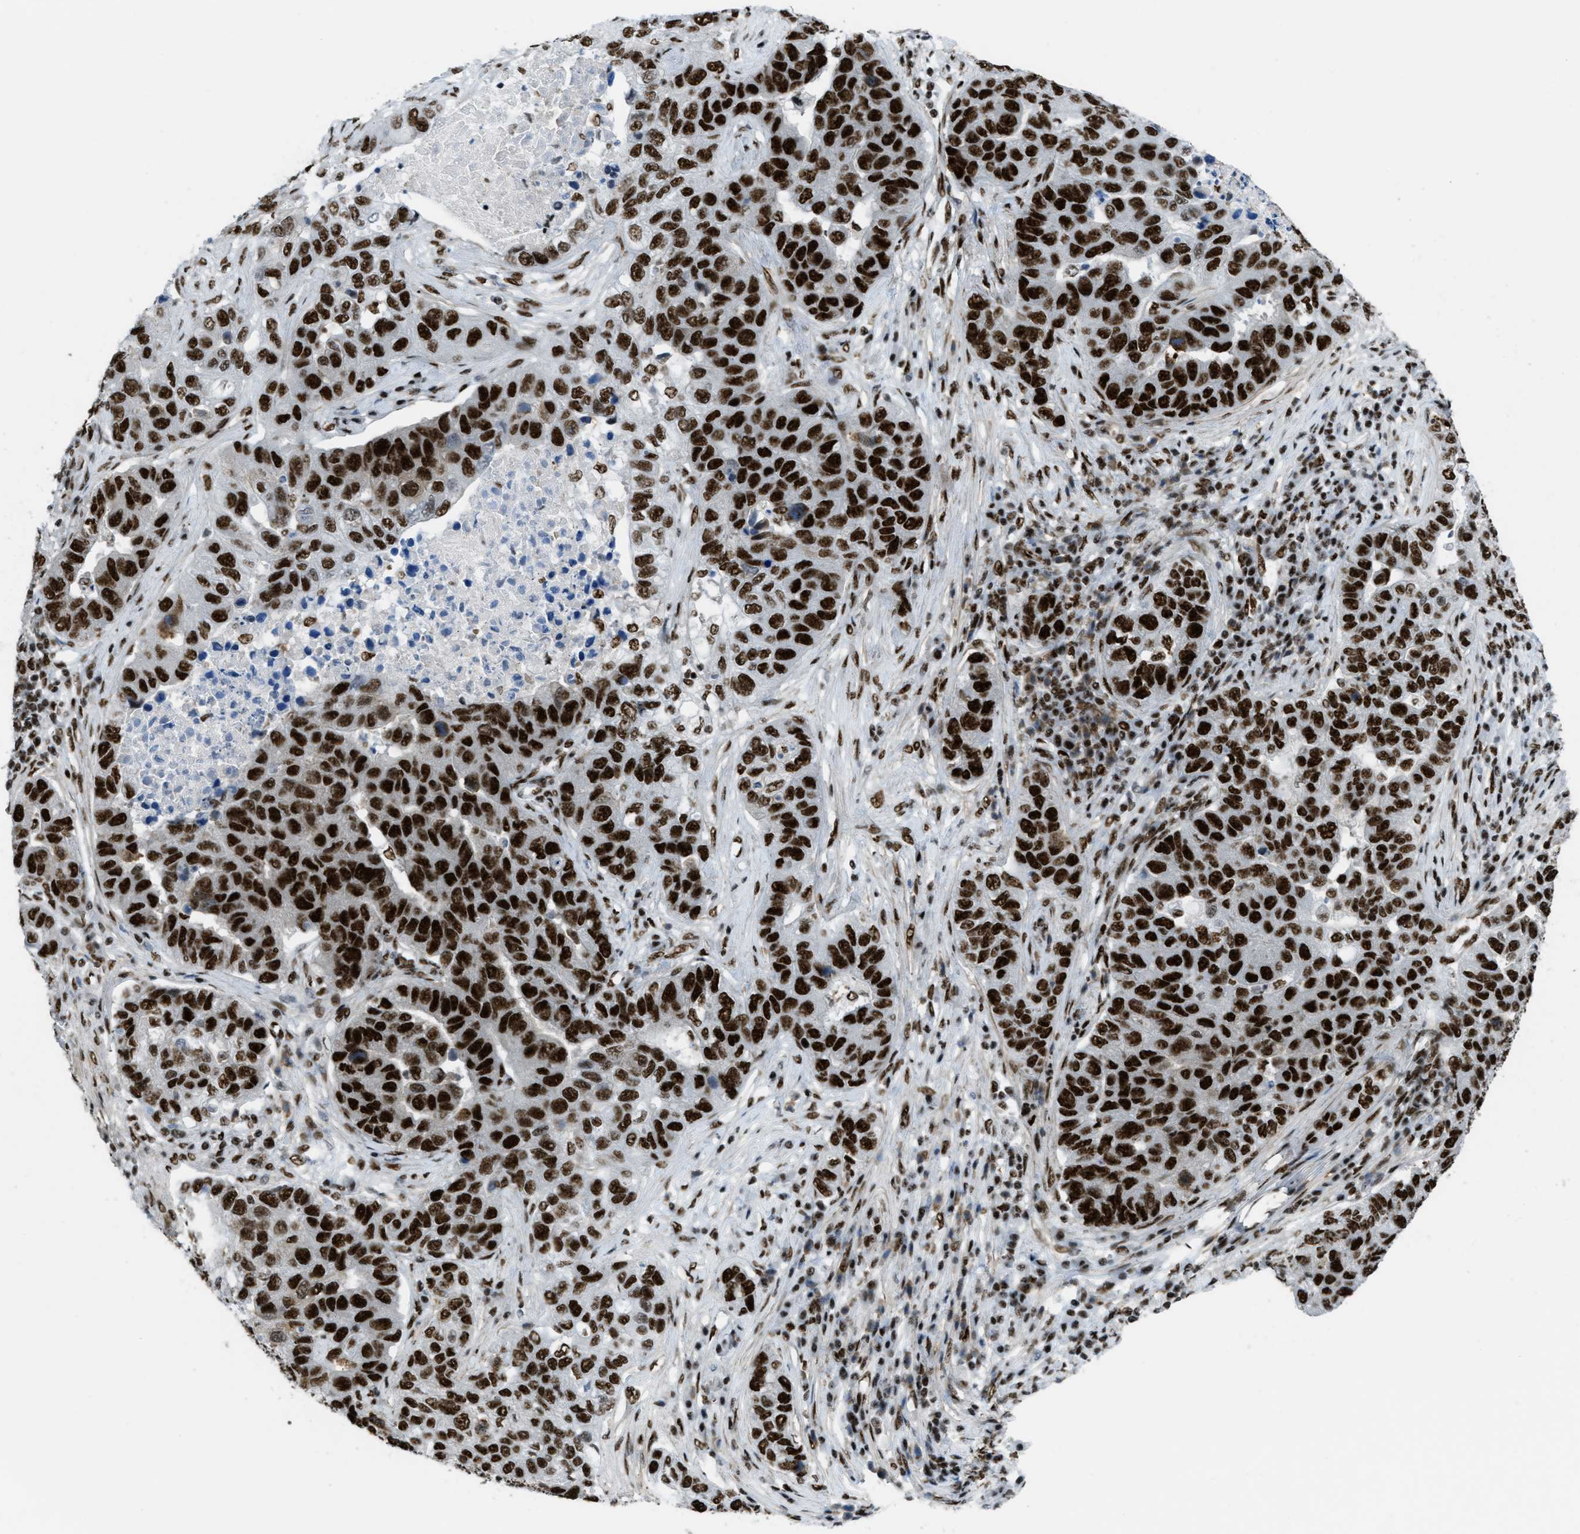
{"staining": {"intensity": "strong", "quantity": ">75%", "location": "nuclear"}, "tissue": "pancreatic cancer", "cell_type": "Tumor cells", "image_type": "cancer", "snomed": [{"axis": "morphology", "description": "Adenocarcinoma, NOS"}, {"axis": "topography", "description": "Pancreas"}], "caption": "Immunohistochemistry (DAB (3,3'-diaminobenzidine)) staining of human pancreatic cancer shows strong nuclear protein staining in approximately >75% of tumor cells.", "gene": "ZNF207", "patient": {"sex": "female", "age": 61}}